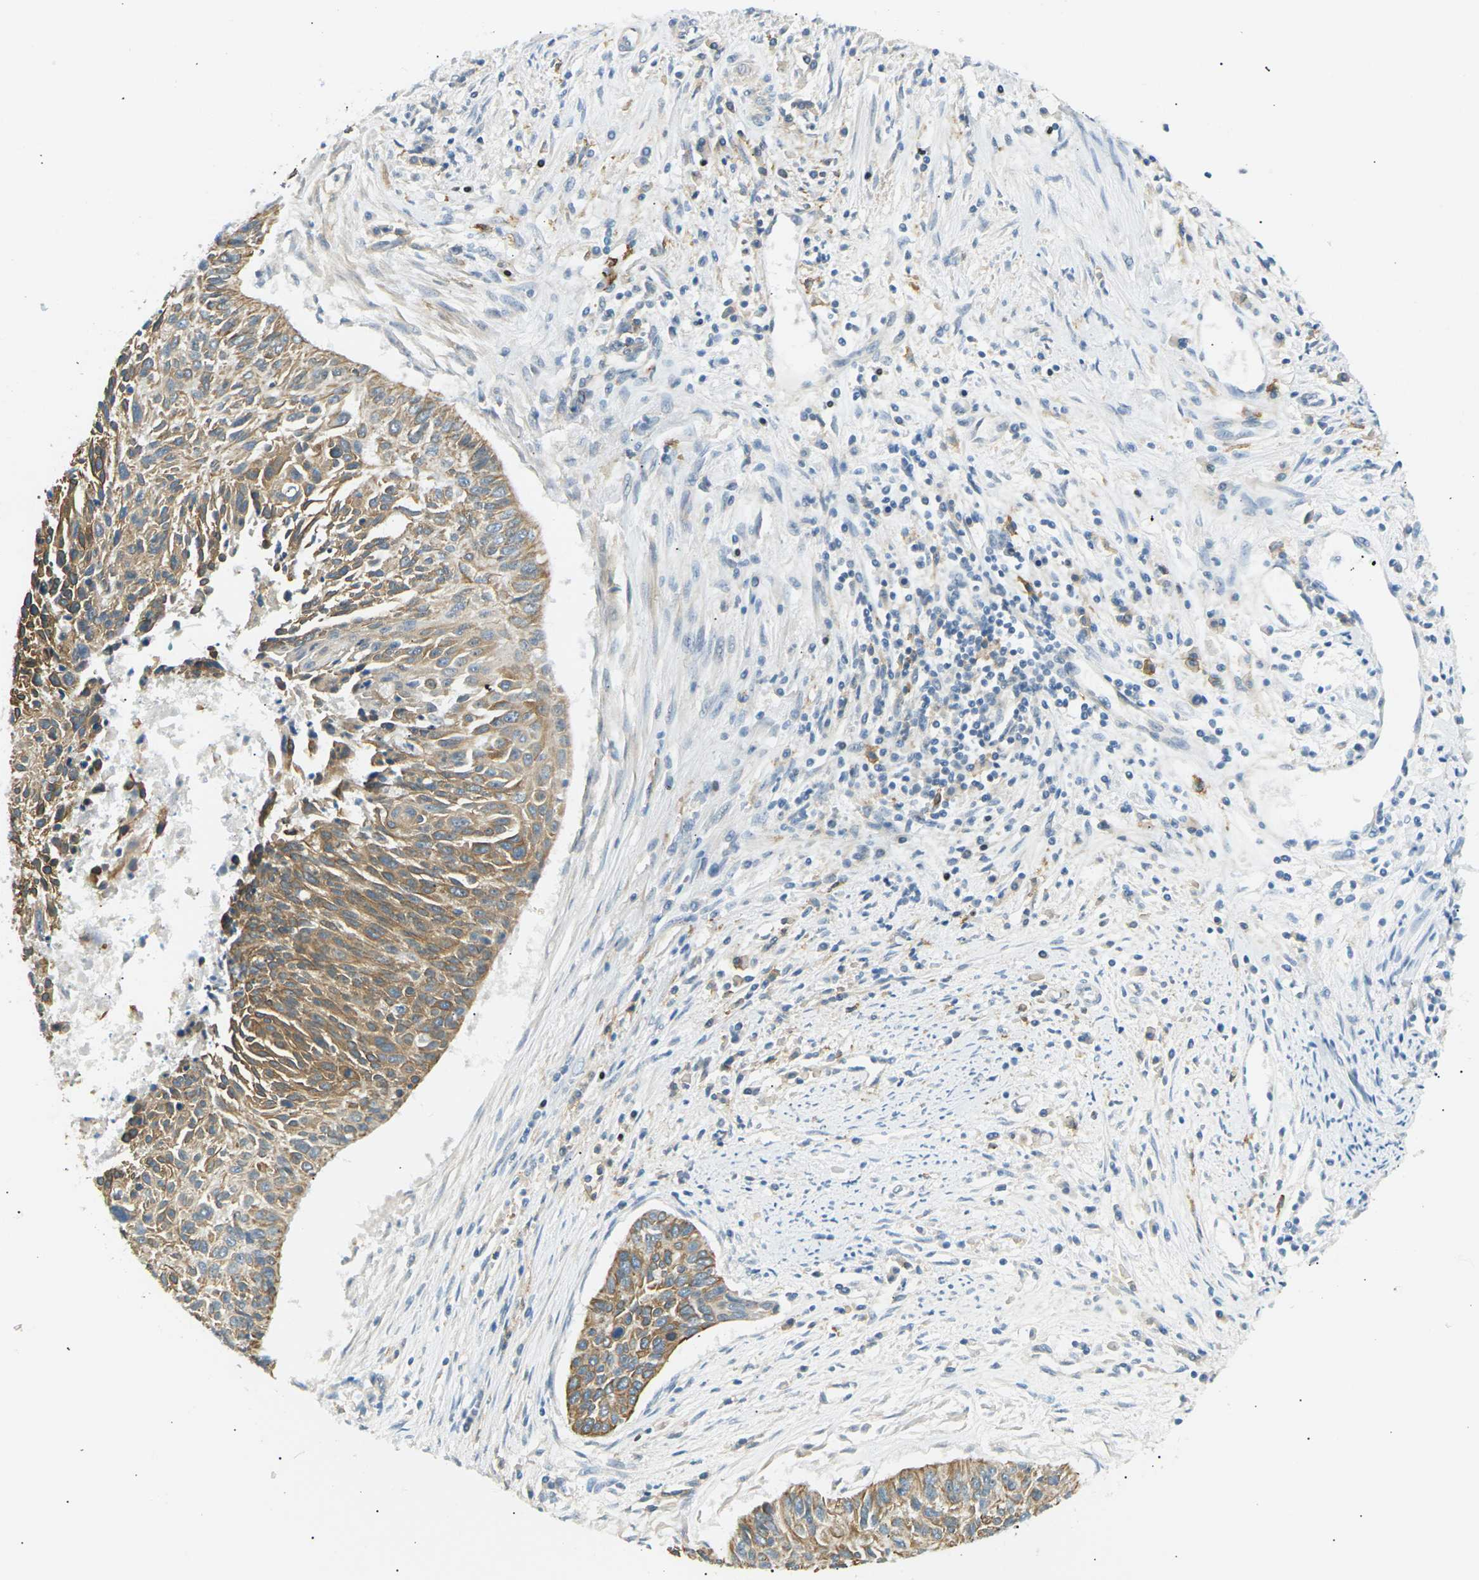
{"staining": {"intensity": "moderate", "quantity": ">75%", "location": "cytoplasmic/membranous"}, "tissue": "cervical cancer", "cell_type": "Tumor cells", "image_type": "cancer", "snomed": [{"axis": "morphology", "description": "Squamous cell carcinoma, NOS"}, {"axis": "topography", "description": "Cervix"}], "caption": "This image reveals squamous cell carcinoma (cervical) stained with immunohistochemistry to label a protein in brown. The cytoplasmic/membranous of tumor cells show moderate positivity for the protein. Nuclei are counter-stained blue.", "gene": "TBC1D8", "patient": {"sex": "female", "age": 55}}